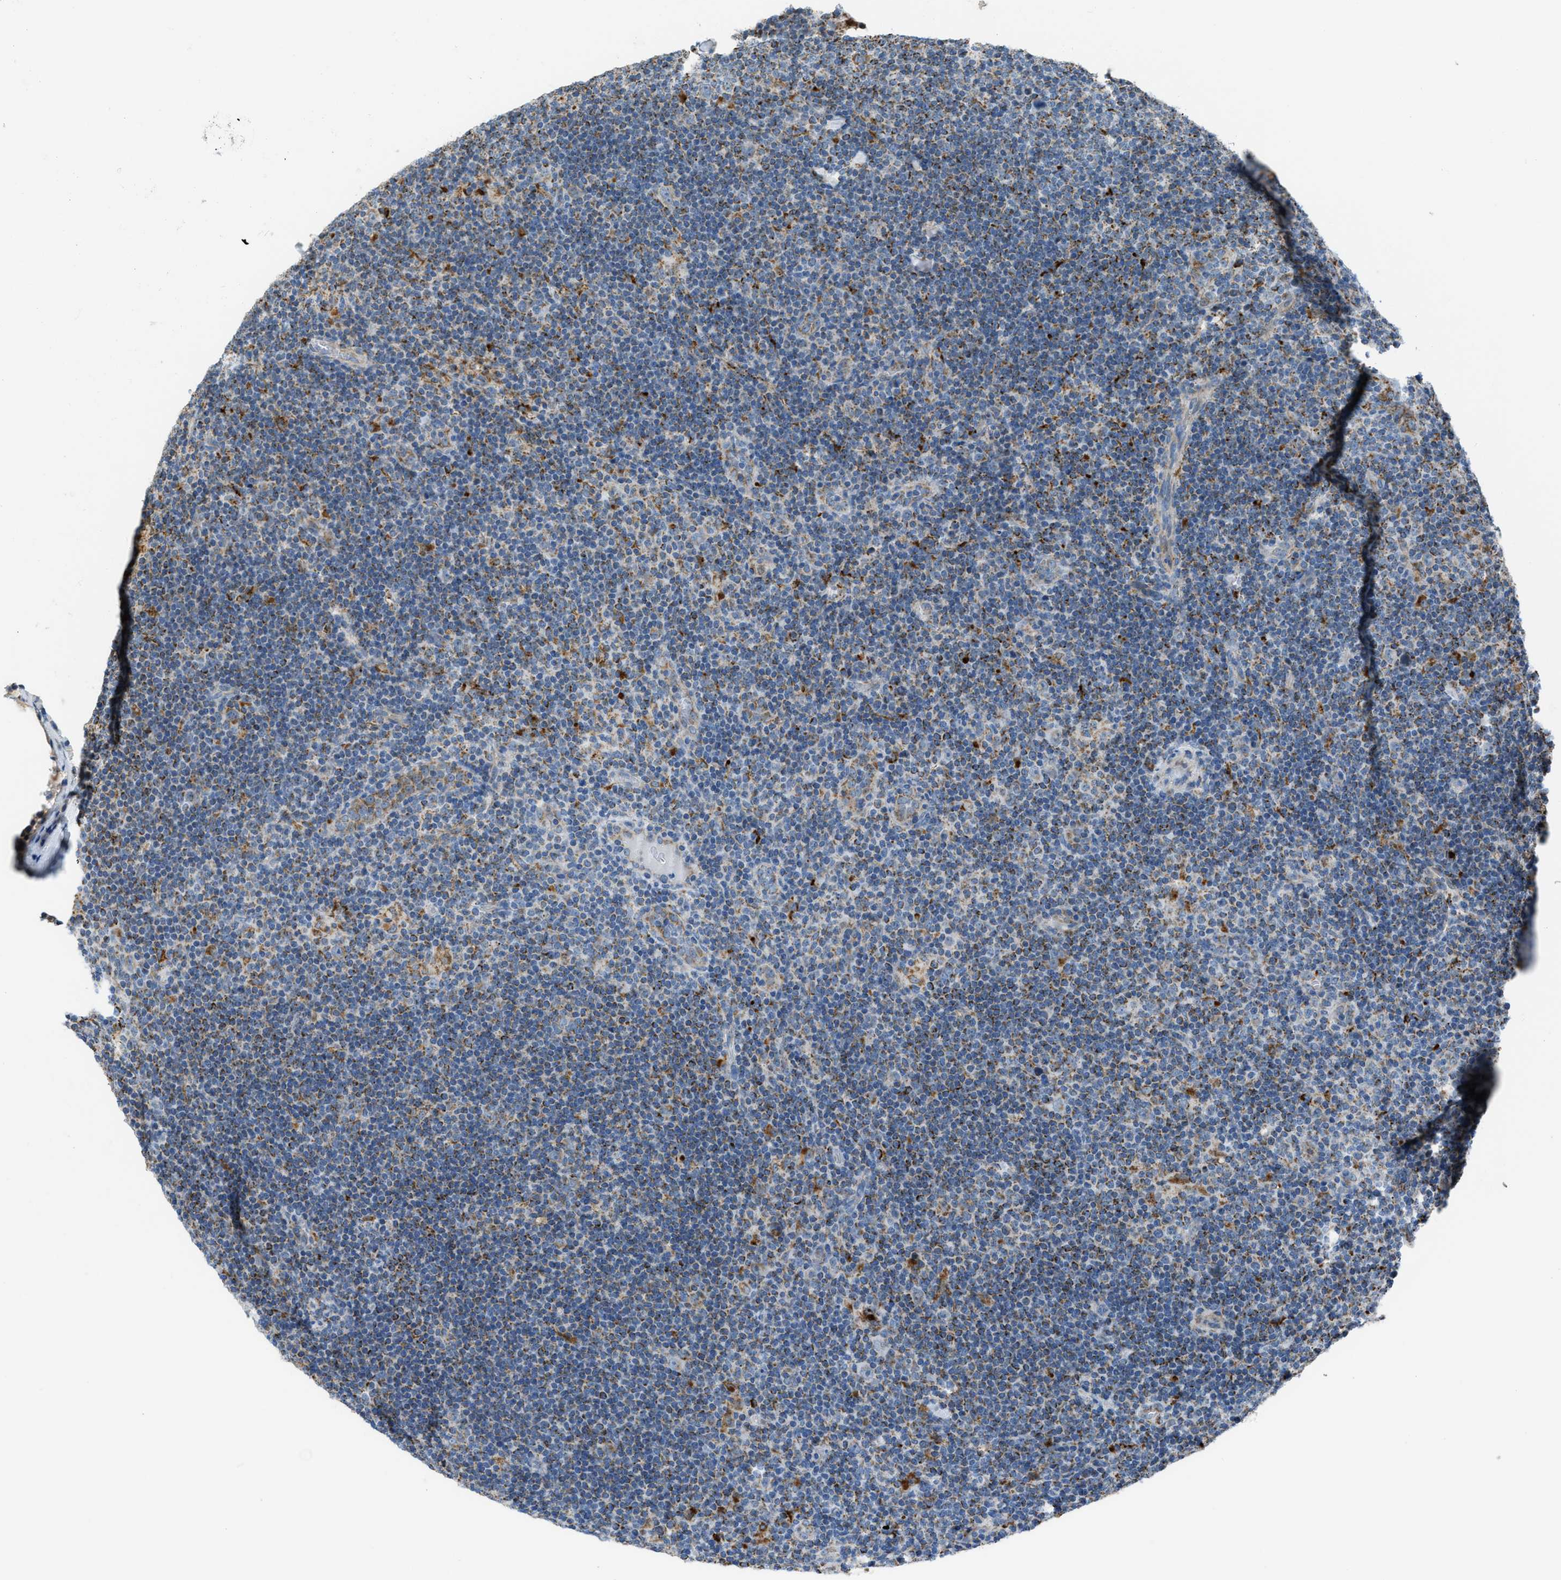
{"staining": {"intensity": "weak", "quantity": "25%-75%", "location": "cytoplasmic/membranous"}, "tissue": "lymphoma", "cell_type": "Tumor cells", "image_type": "cancer", "snomed": [{"axis": "morphology", "description": "Hodgkin's disease, NOS"}, {"axis": "topography", "description": "Lymph node"}], "caption": "This is a photomicrograph of immunohistochemistry staining of lymphoma, which shows weak positivity in the cytoplasmic/membranous of tumor cells.", "gene": "SMIM20", "patient": {"sex": "female", "age": 57}}